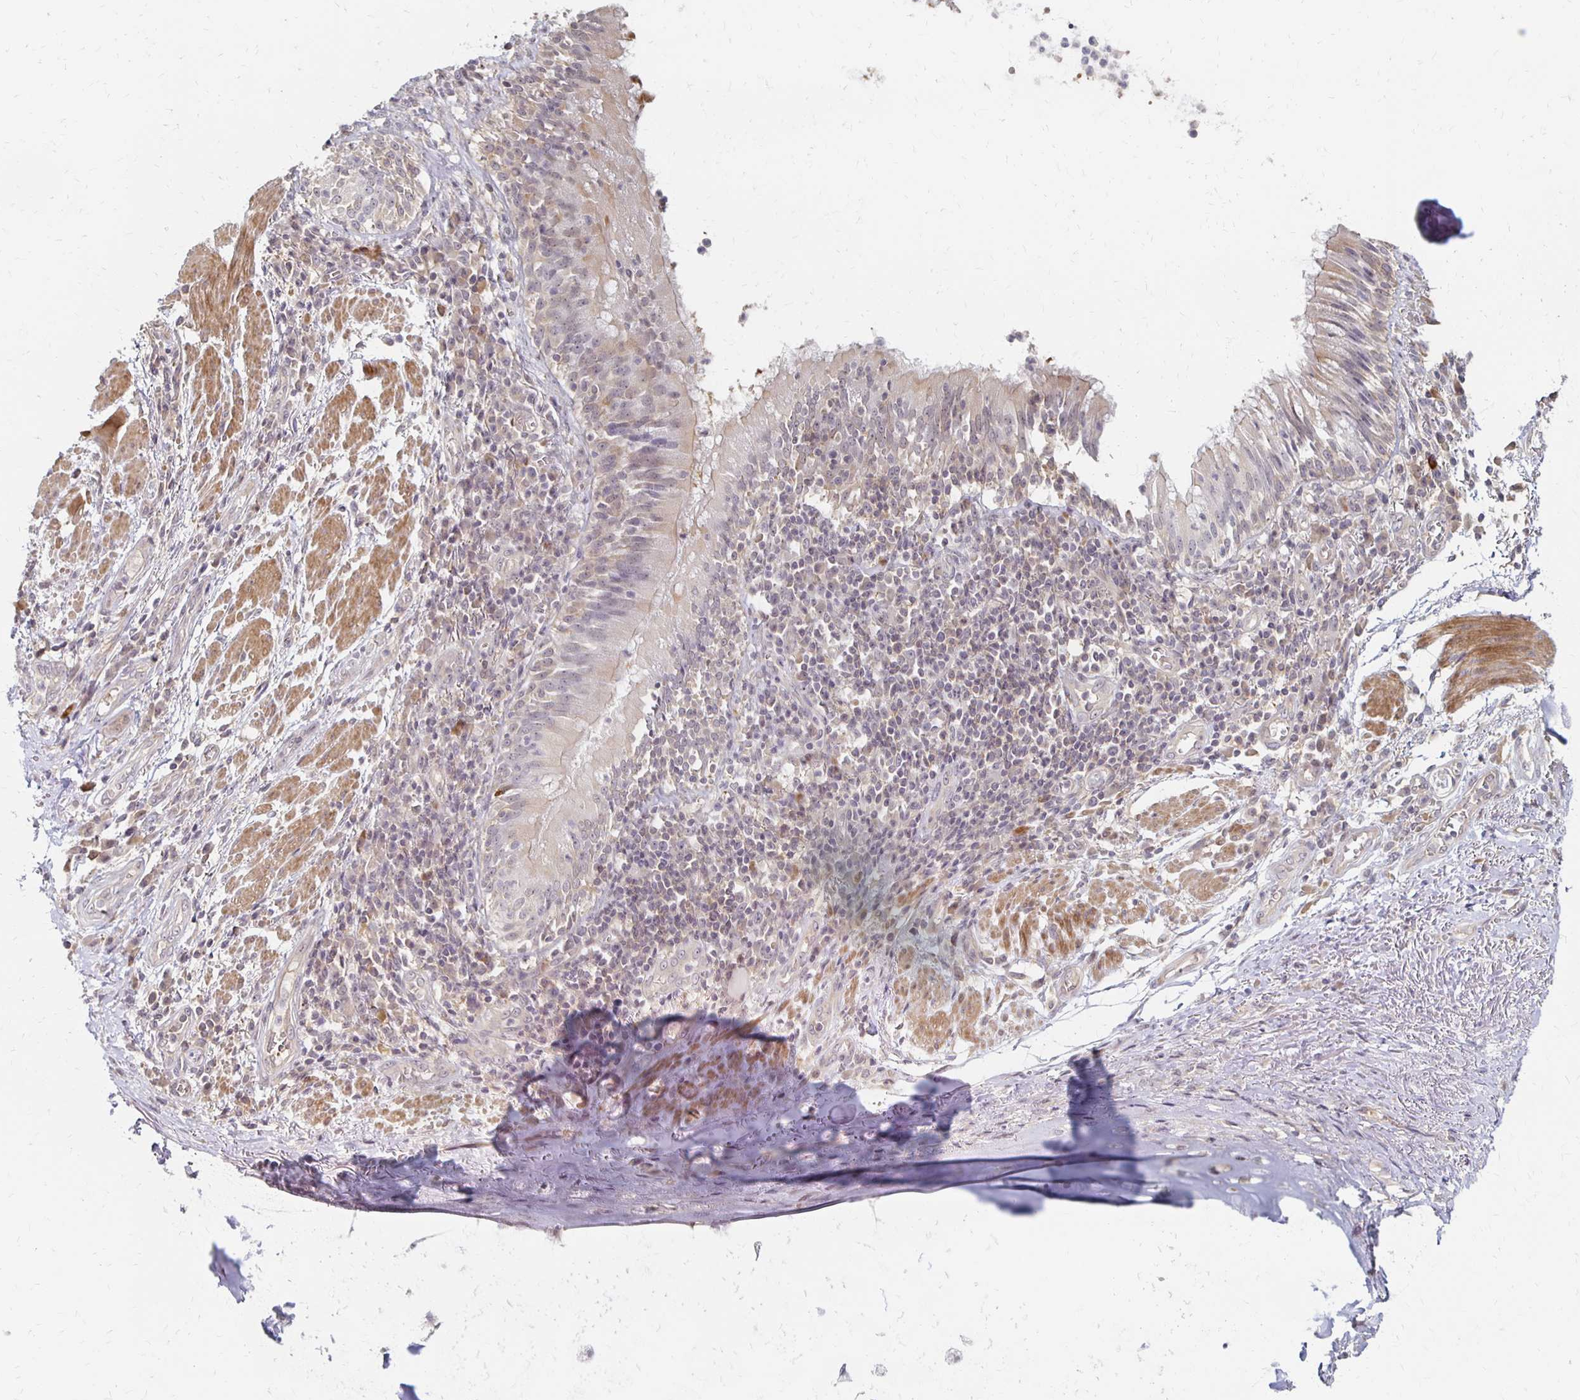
{"staining": {"intensity": "negative", "quantity": "none", "location": "none"}, "tissue": "adipose tissue", "cell_type": "Adipocytes", "image_type": "normal", "snomed": [{"axis": "morphology", "description": "Normal tissue, NOS"}, {"axis": "topography", "description": "Lymph node"}, {"axis": "topography", "description": "Bronchus"}], "caption": "IHC photomicrograph of benign human adipose tissue stained for a protein (brown), which shows no expression in adipocytes. (DAB (3,3'-diaminobenzidine) immunohistochemistry (IHC) with hematoxylin counter stain).", "gene": "PRKCB", "patient": {"sex": "male", "age": 56}}